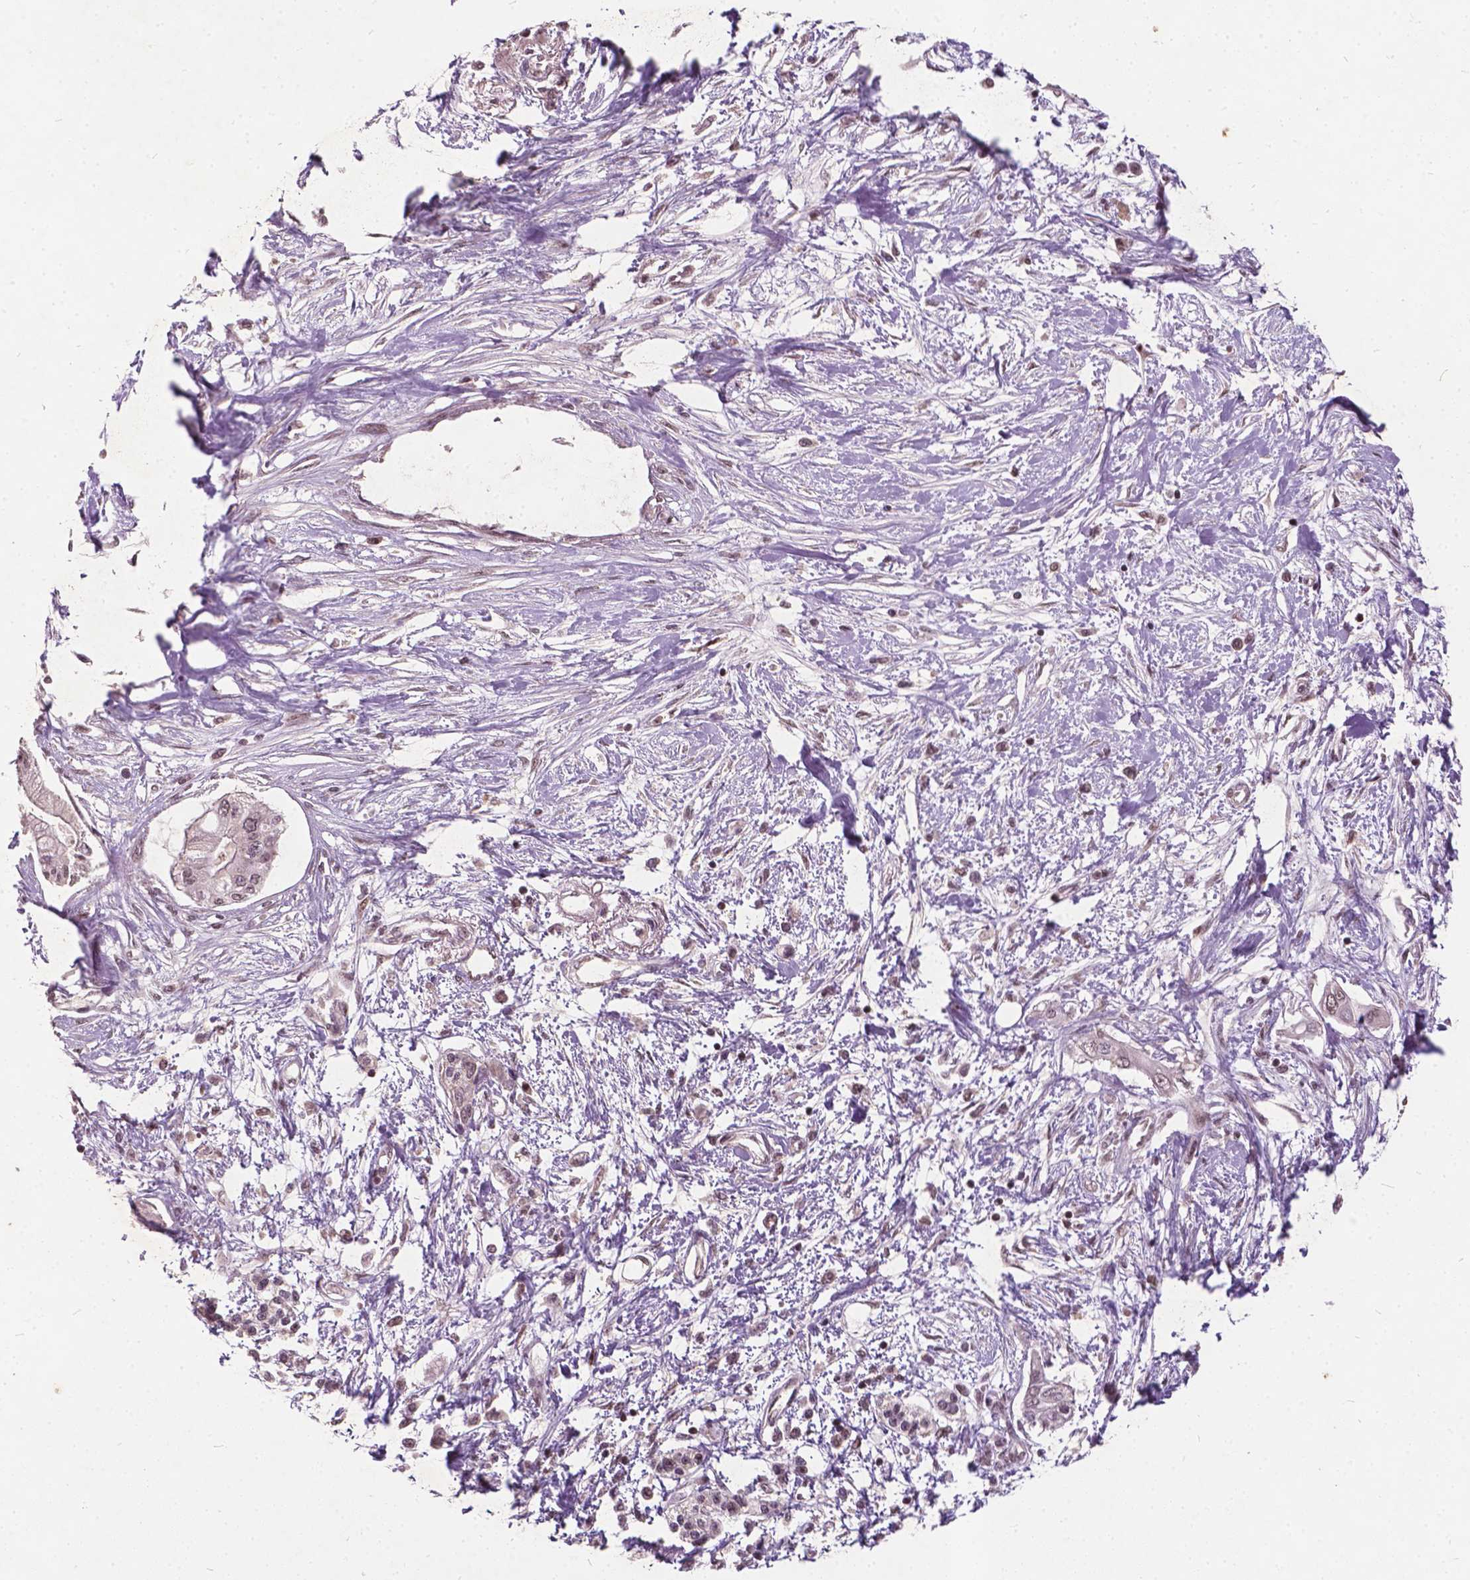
{"staining": {"intensity": "weak", "quantity": "<25%", "location": "nuclear"}, "tissue": "pancreatic cancer", "cell_type": "Tumor cells", "image_type": "cancer", "snomed": [{"axis": "morphology", "description": "Adenocarcinoma, NOS"}, {"axis": "topography", "description": "Pancreas"}], "caption": "A high-resolution image shows immunohistochemistry staining of adenocarcinoma (pancreatic), which shows no significant positivity in tumor cells.", "gene": "GPS2", "patient": {"sex": "female", "age": 77}}